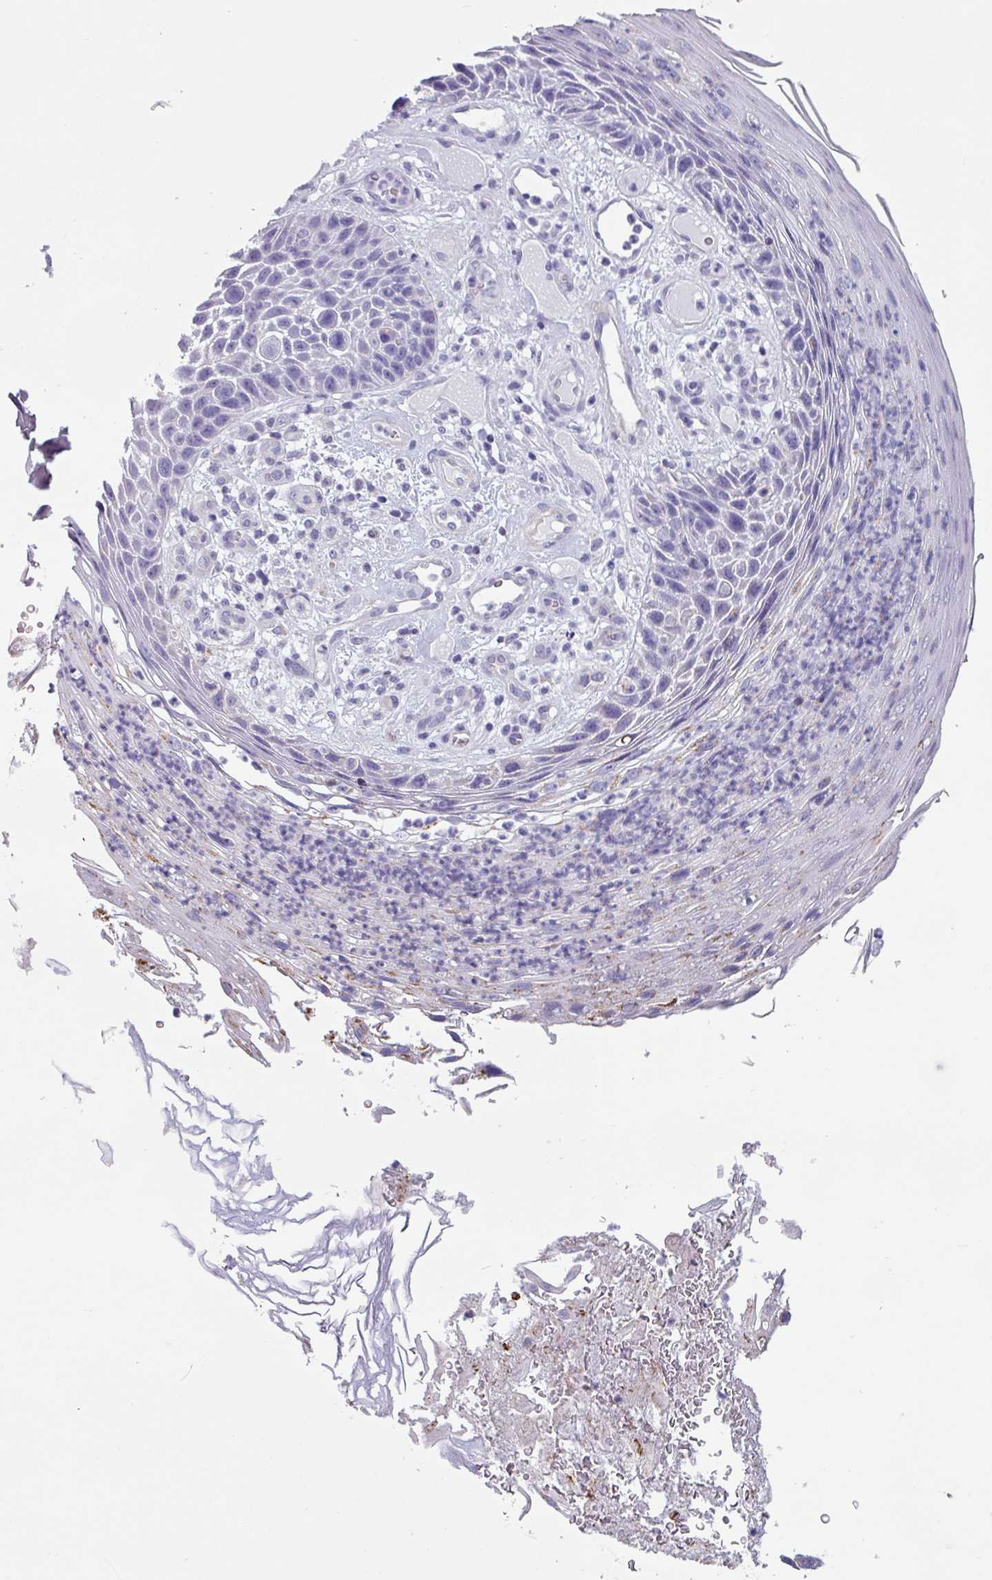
{"staining": {"intensity": "negative", "quantity": "none", "location": "none"}, "tissue": "skin cancer", "cell_type": "Tumor cells", "image_type": "cancer", "snomed": [{"axis": "morphology", "description": "Squamous cell carcinoma, NOS"}, {"axis": "topography", "description": "Skin"}], "caption": "Histopathology image shows no significant protein staining in tumor cells of squamous cell carcinoma (skin).", "gene": "CAMK1", "patient": {"sex": "female", "age": 88}}